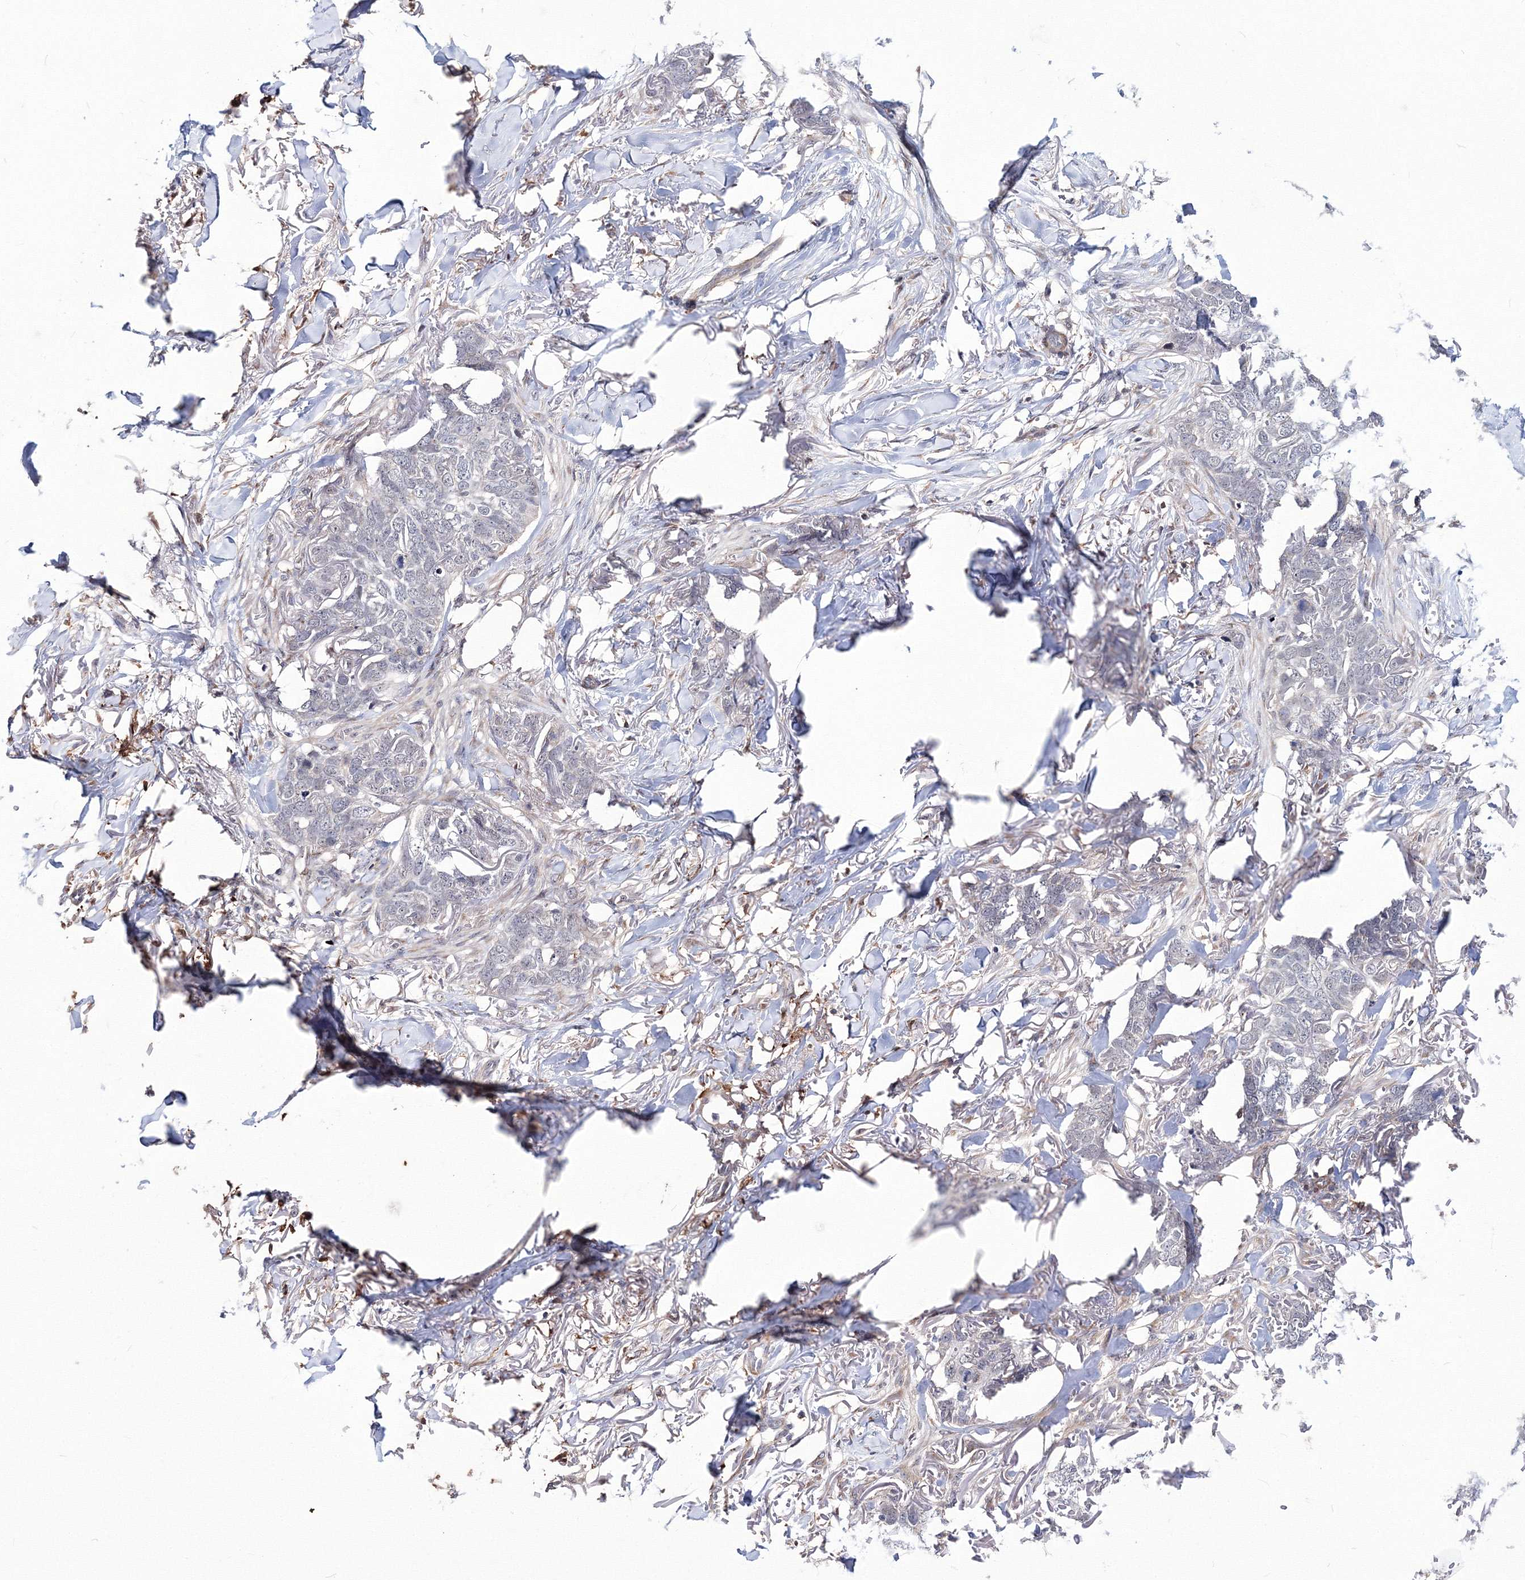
{"staining": {"intensity": "negative", "quantity": "none", "location": "none"}, "tissue": "skin cancer", "cell_type": "Tumor cells", "image_type": "cancer", "snomed": [{"axis": "morphology", "description": "Normal tissue, NOS"}, {"axis": "morphology", "description": "Basal cell carcinoma"}, {"axis": "topography", "description": "Skin"}], "caption": "A histopathology image of human skin cancer (basal cell carcinoma) is negative for staining in tumor cells. (DAB (3,3'-diaminobenzidine) immunohistochemistry with hematoxylin counter stain).", "gene": "C11orf52", "patient": {"sex": "male", "age": 77}}